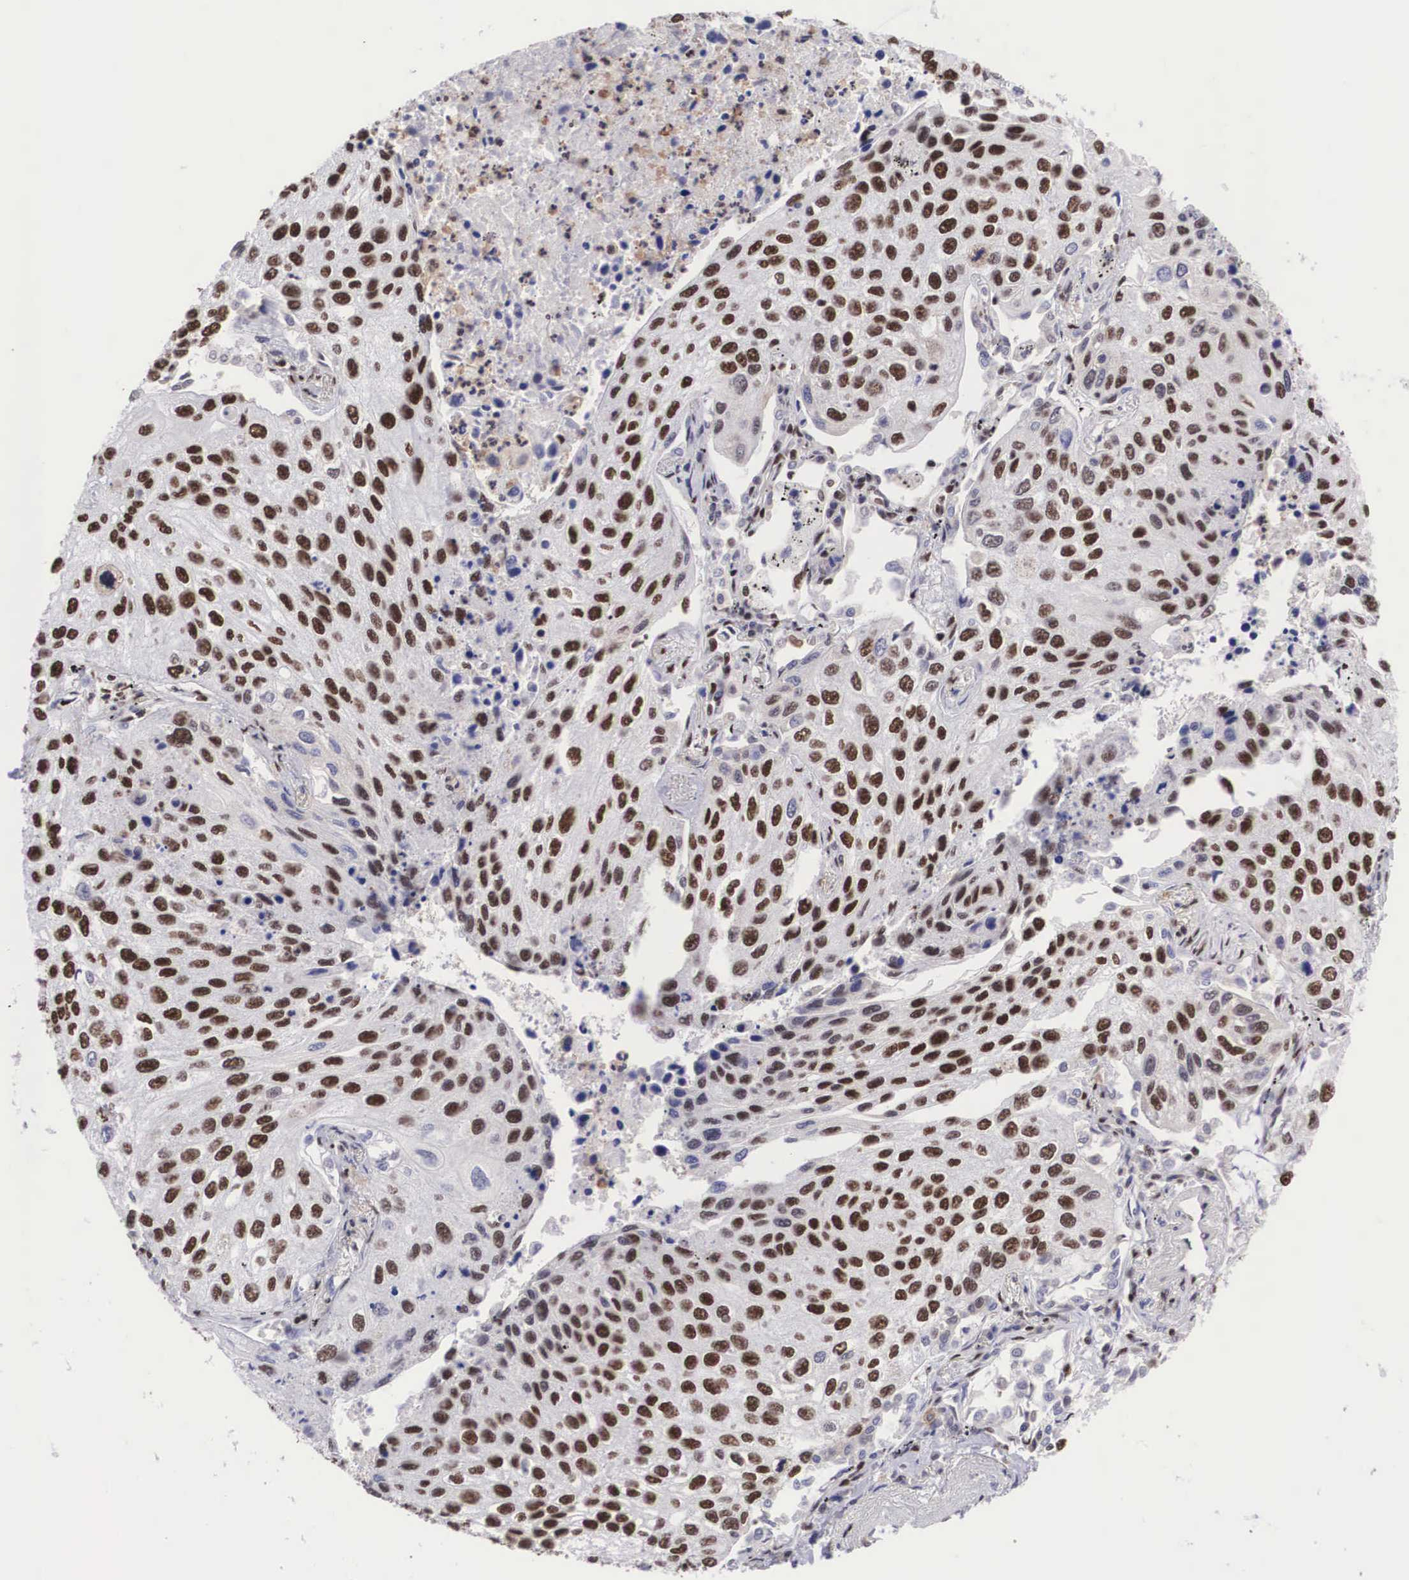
{"staining": {"intensity": "strong", "quantity": ">75%", "location": "nuclear"}, "tissue": "lung cancer", "cell_type": "Tumor cells", "image_type": "cancer", "snomed": [{"axis": "morphology", "description": "Squamous cell carcinoma, NOS"}, {"axis": "topography", "description": "Lung"}], "caption": "DAB immunohistochemical staining of human squamous cell carcinoma (lung) displays strong nuclear protein positivity in about >75% of tumor cells.", "gene": "SF3A1", "patient": {"sex": "male", "age": 75}}